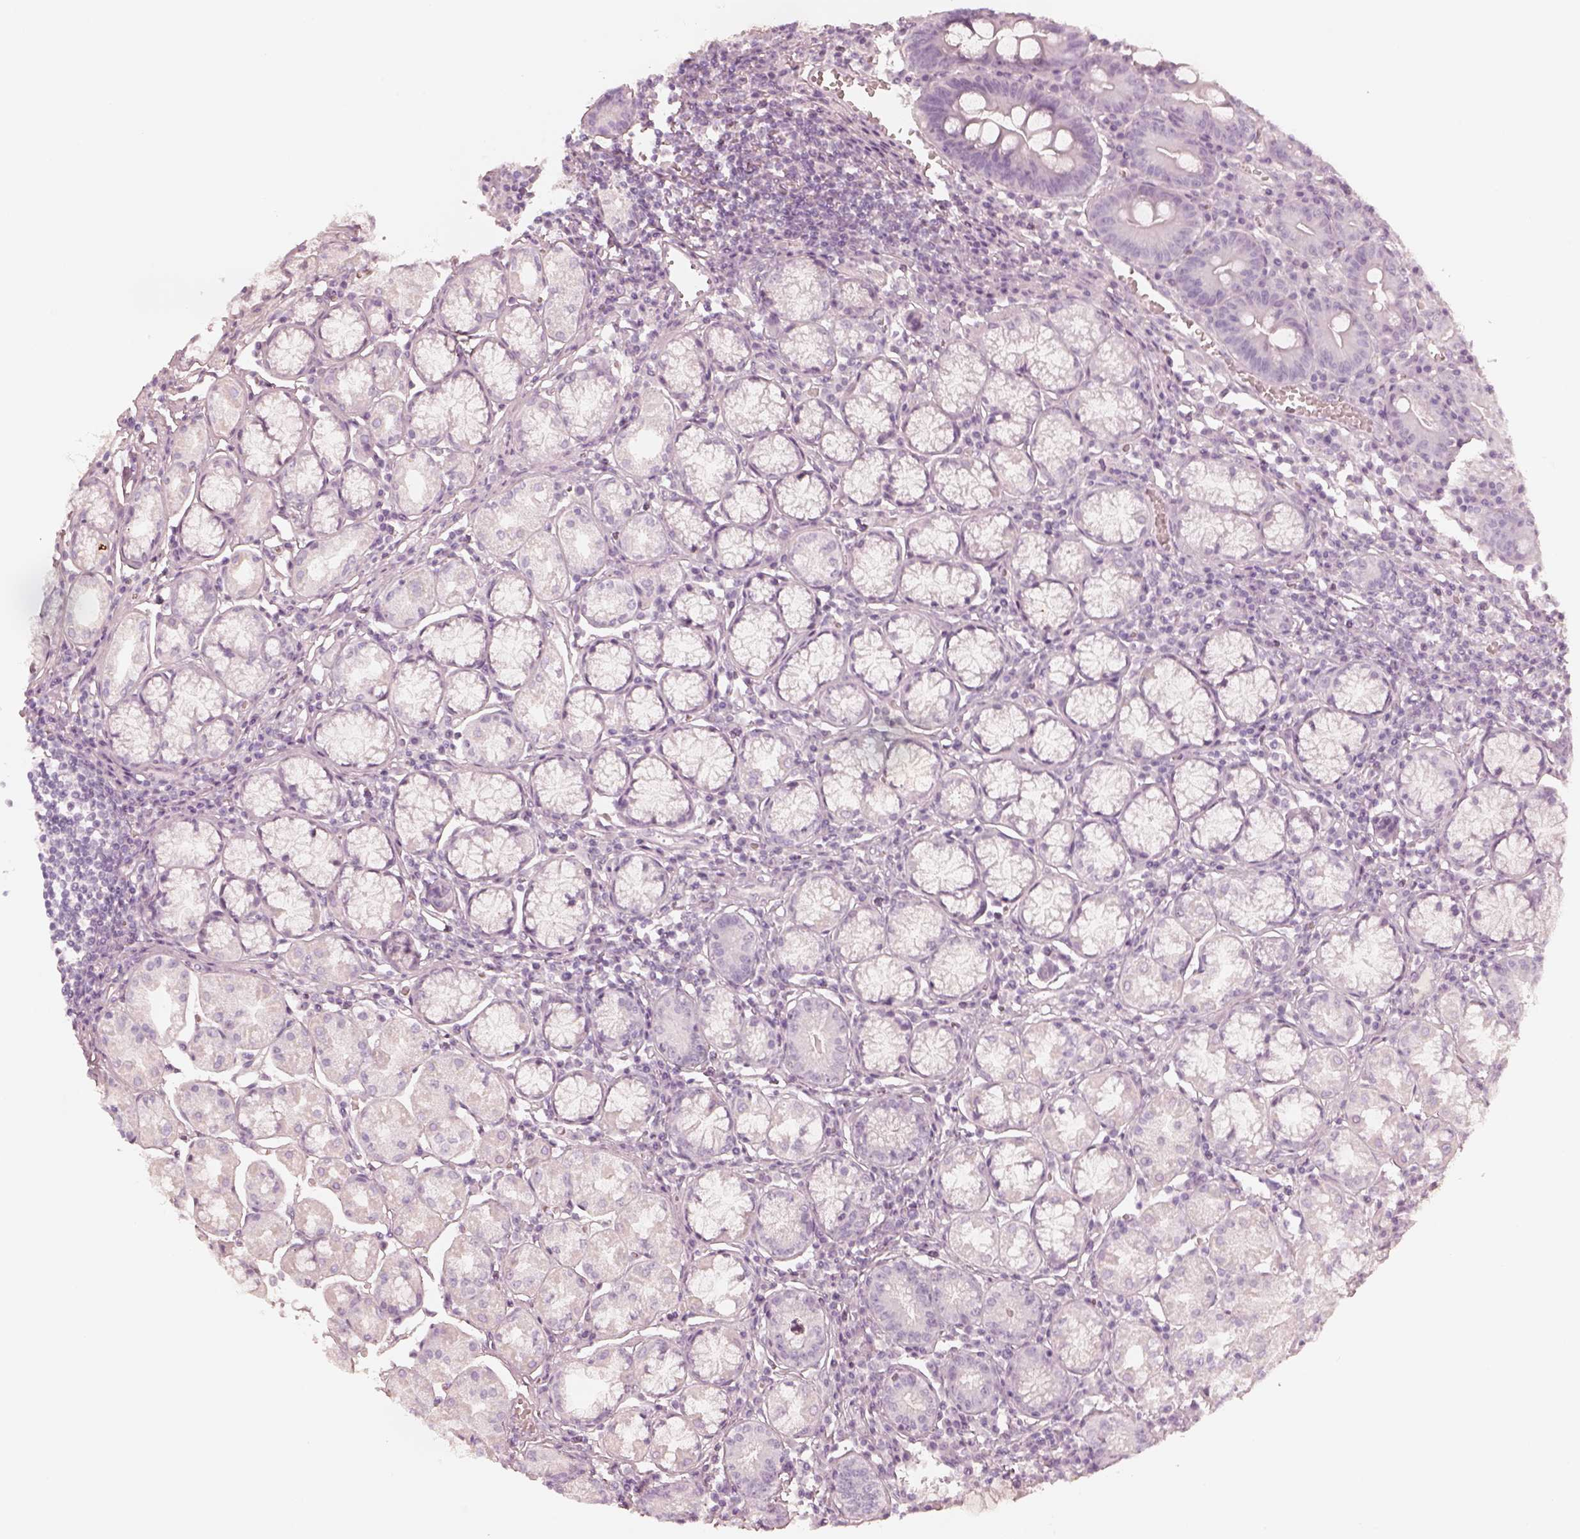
{"staining": {"intensity": "negative", "quantity": "none", "location": "none"}, "tissue": "stomach", "cell_type": "Glandular cells", "image_type": "normal", "snomed": [{"axis": "morphology", "description": "Normal tissue, NOS"}, {"axis": "topography", "description": "Stomach"}], "caption": "High power microscopy photomicrograph of an IHC micrograph of benign stomach, revealing no significant expression in glandular cells.", "gene": "KRT82", "patient": {"sex": "male", "age": 55}}